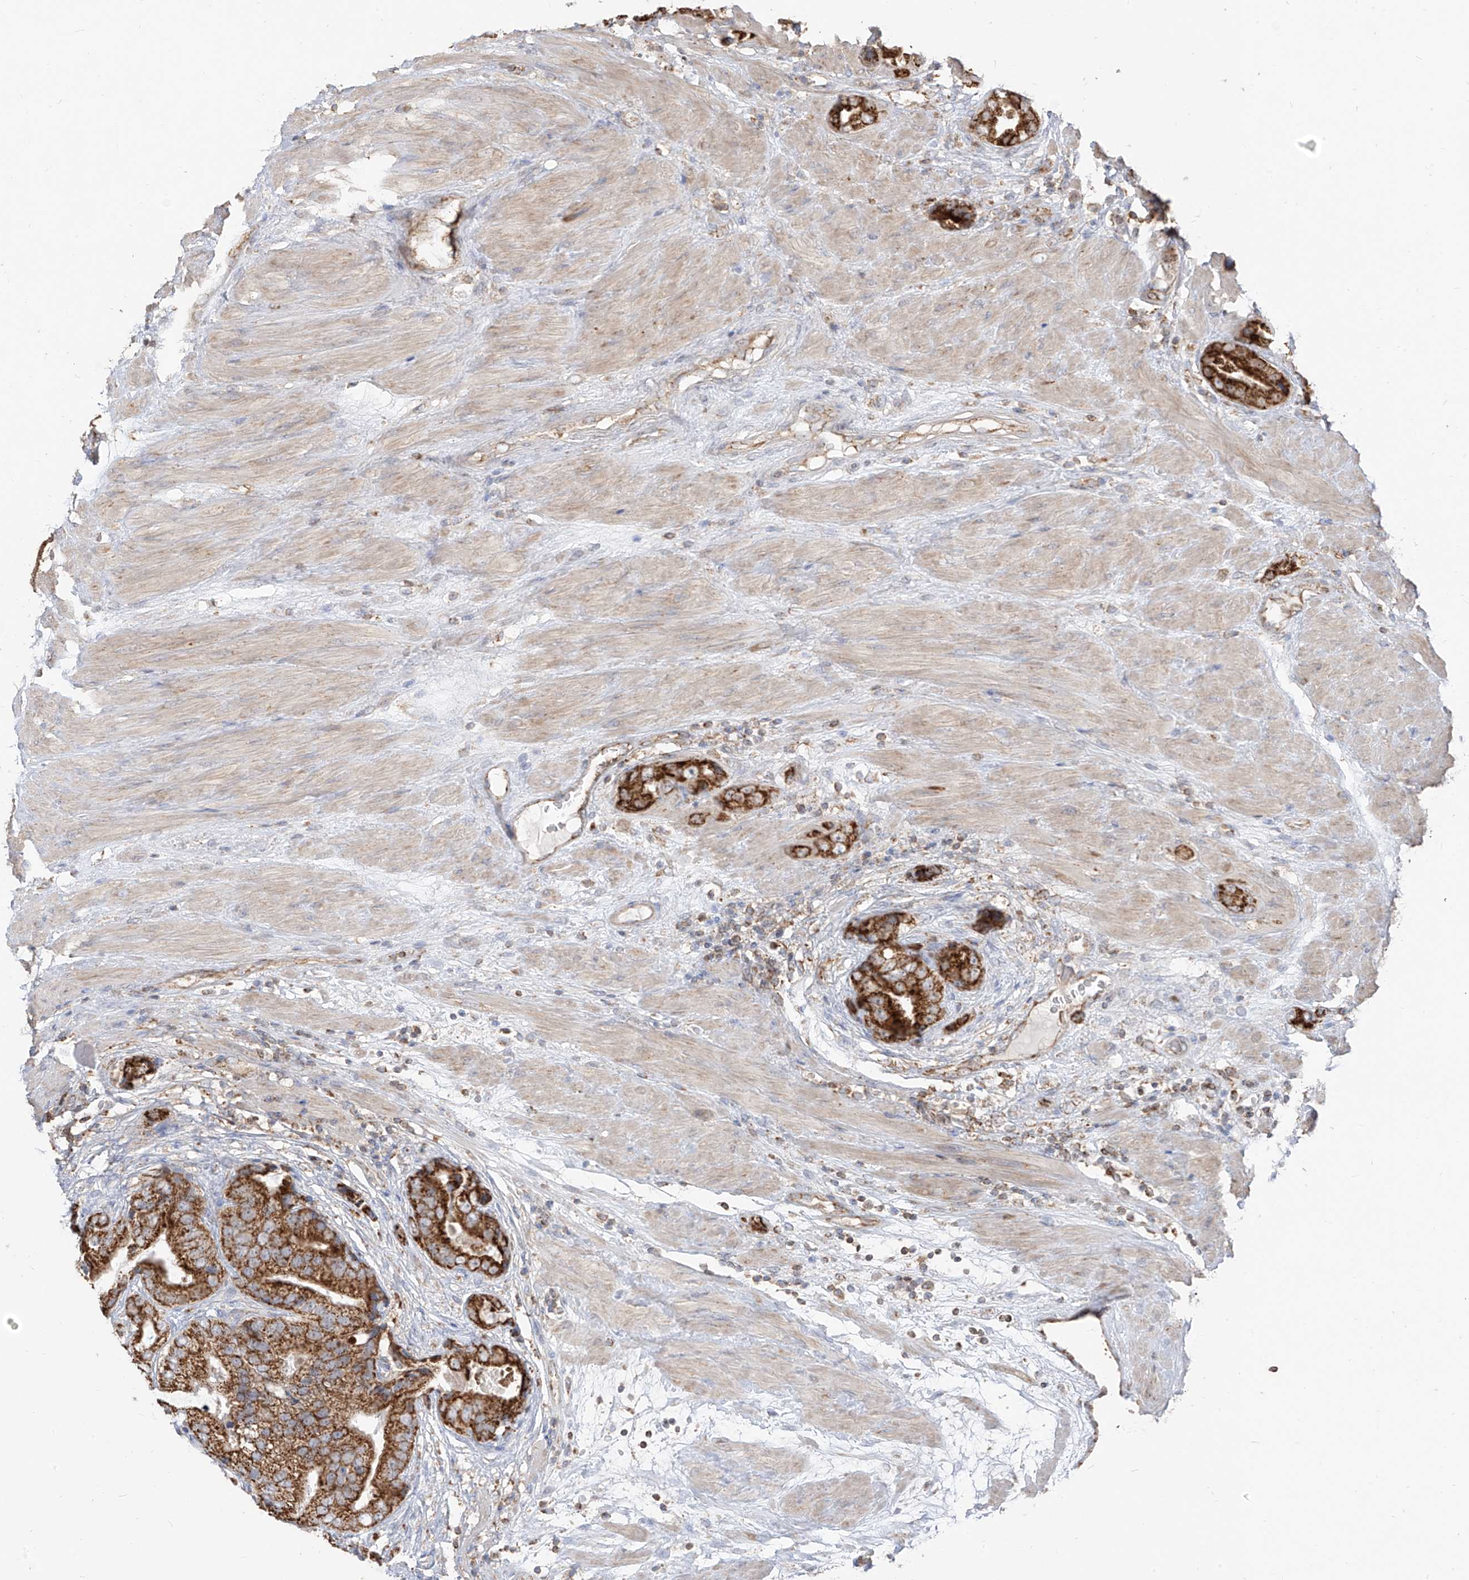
{"staining": {"intensity": "strong", "quantity": ">75%", "location": "cytoplasmic/membranous"}, "tissue": "prostate cancer", "cell_type": "Tumor cells", "image_type": "cancer", "snomed": [{"axis": "morphology", "description": "Adenocarcinoma, High grade"}, {"axis": "topography", "description": "Prostate"}], "caption": "Protein expression by immunohistochemistry shows strong cytoplasmic/membranous expression in approximately >75% of tumor cells in high-grade adenocarcinoma (prostate).", "gene": "ETHE1", "patient": {"sex": "male", "age": 70}}